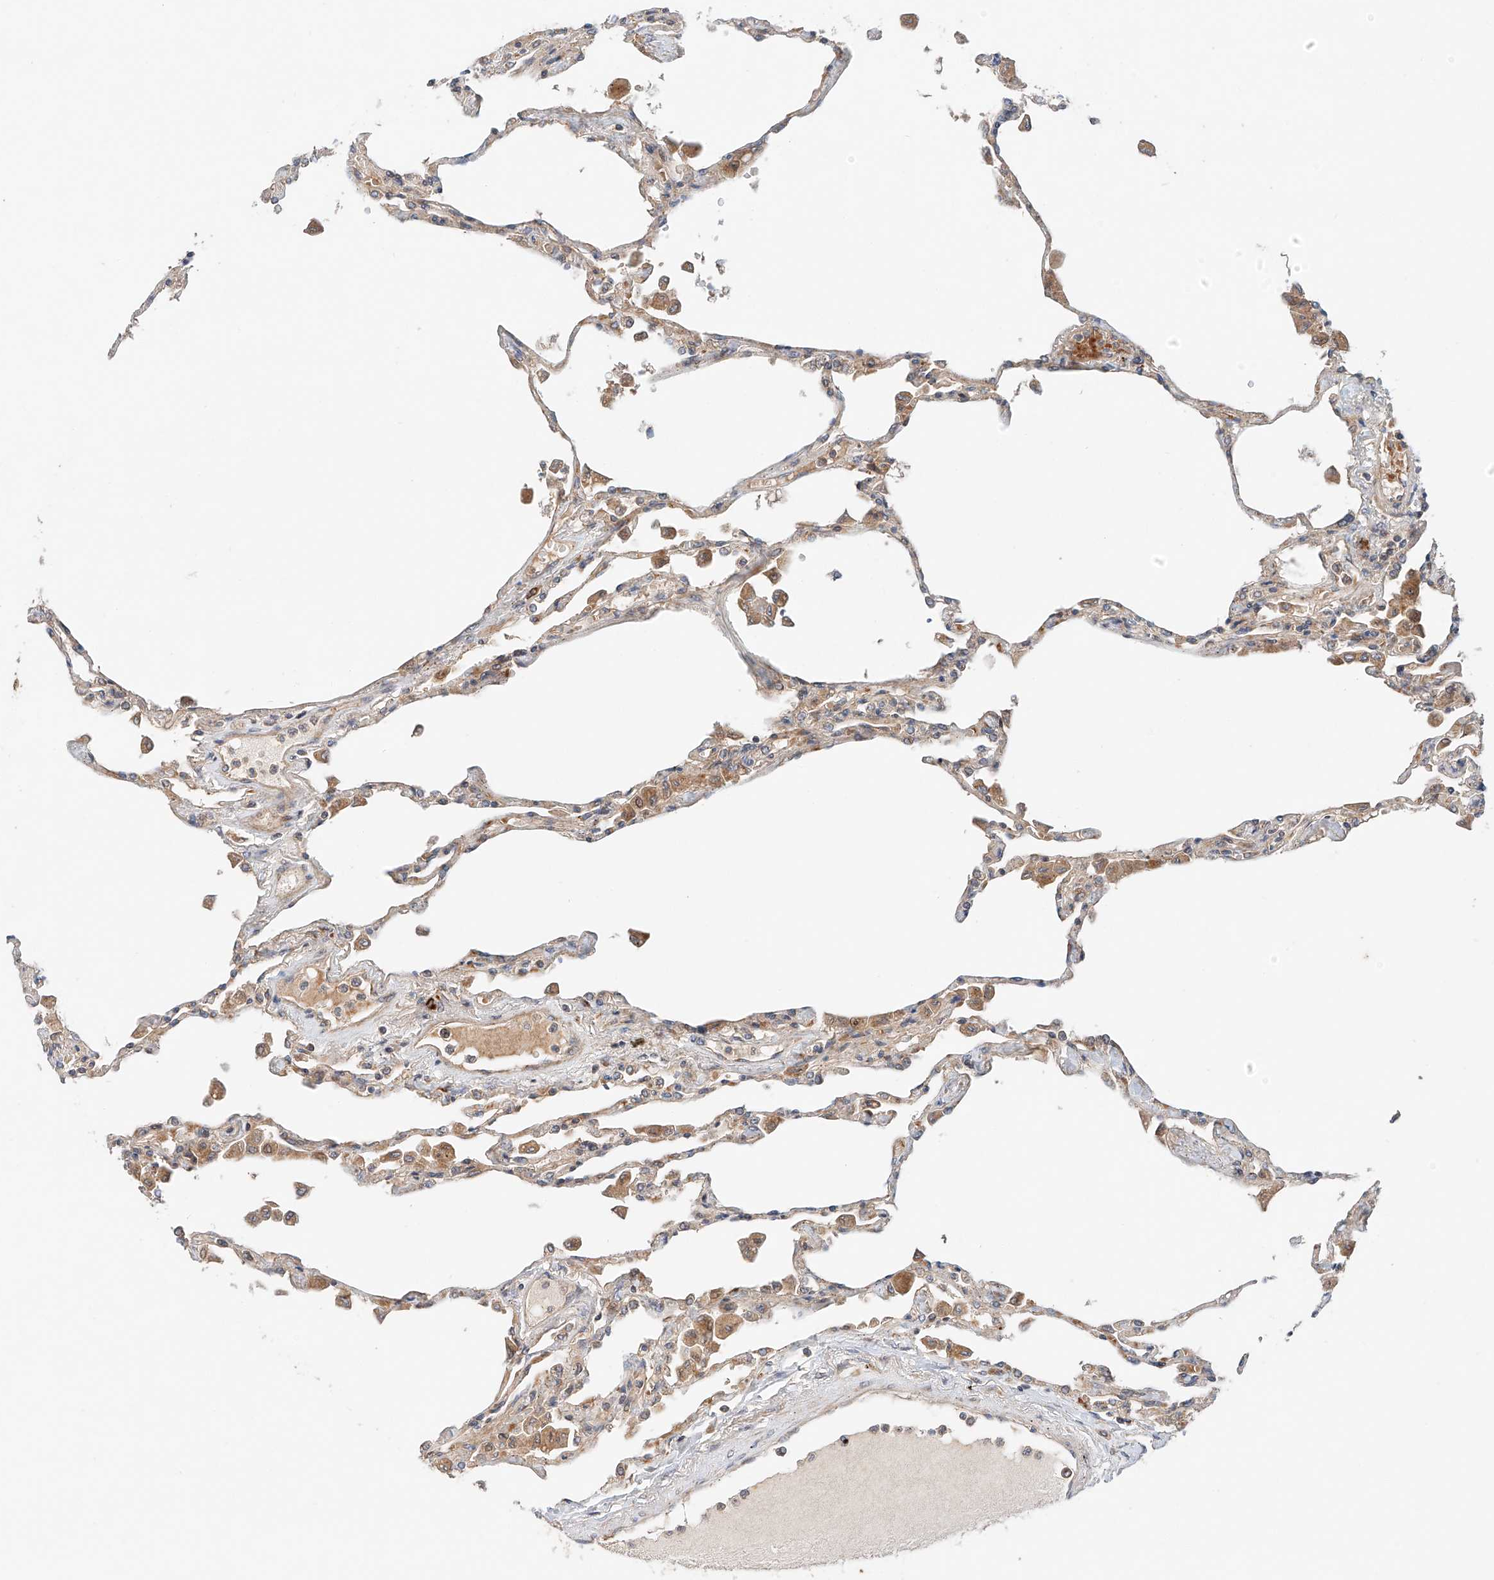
{"staining": {"intensity": "weak", "quantity": "25%-75%", "location": "cytoplasmic/membranous"}, "tissue": "lung", "cell_type": "Alveolar cells", "image_type": "normal", "snomed": [{"axis": "morphology", "description": "Normal tissue, NOS"}, {"axis": "topography", "description": "Bronchus"}, {"axis": "topography", "description": "Lung"}], "caption": "Protein staining displays weak cytoplasmic/membranous staining in about 25%-75% of alveolar cells in benign lung.", "gene": "XPNPEP1", "patient": {"sex": "female", "age": 49}}